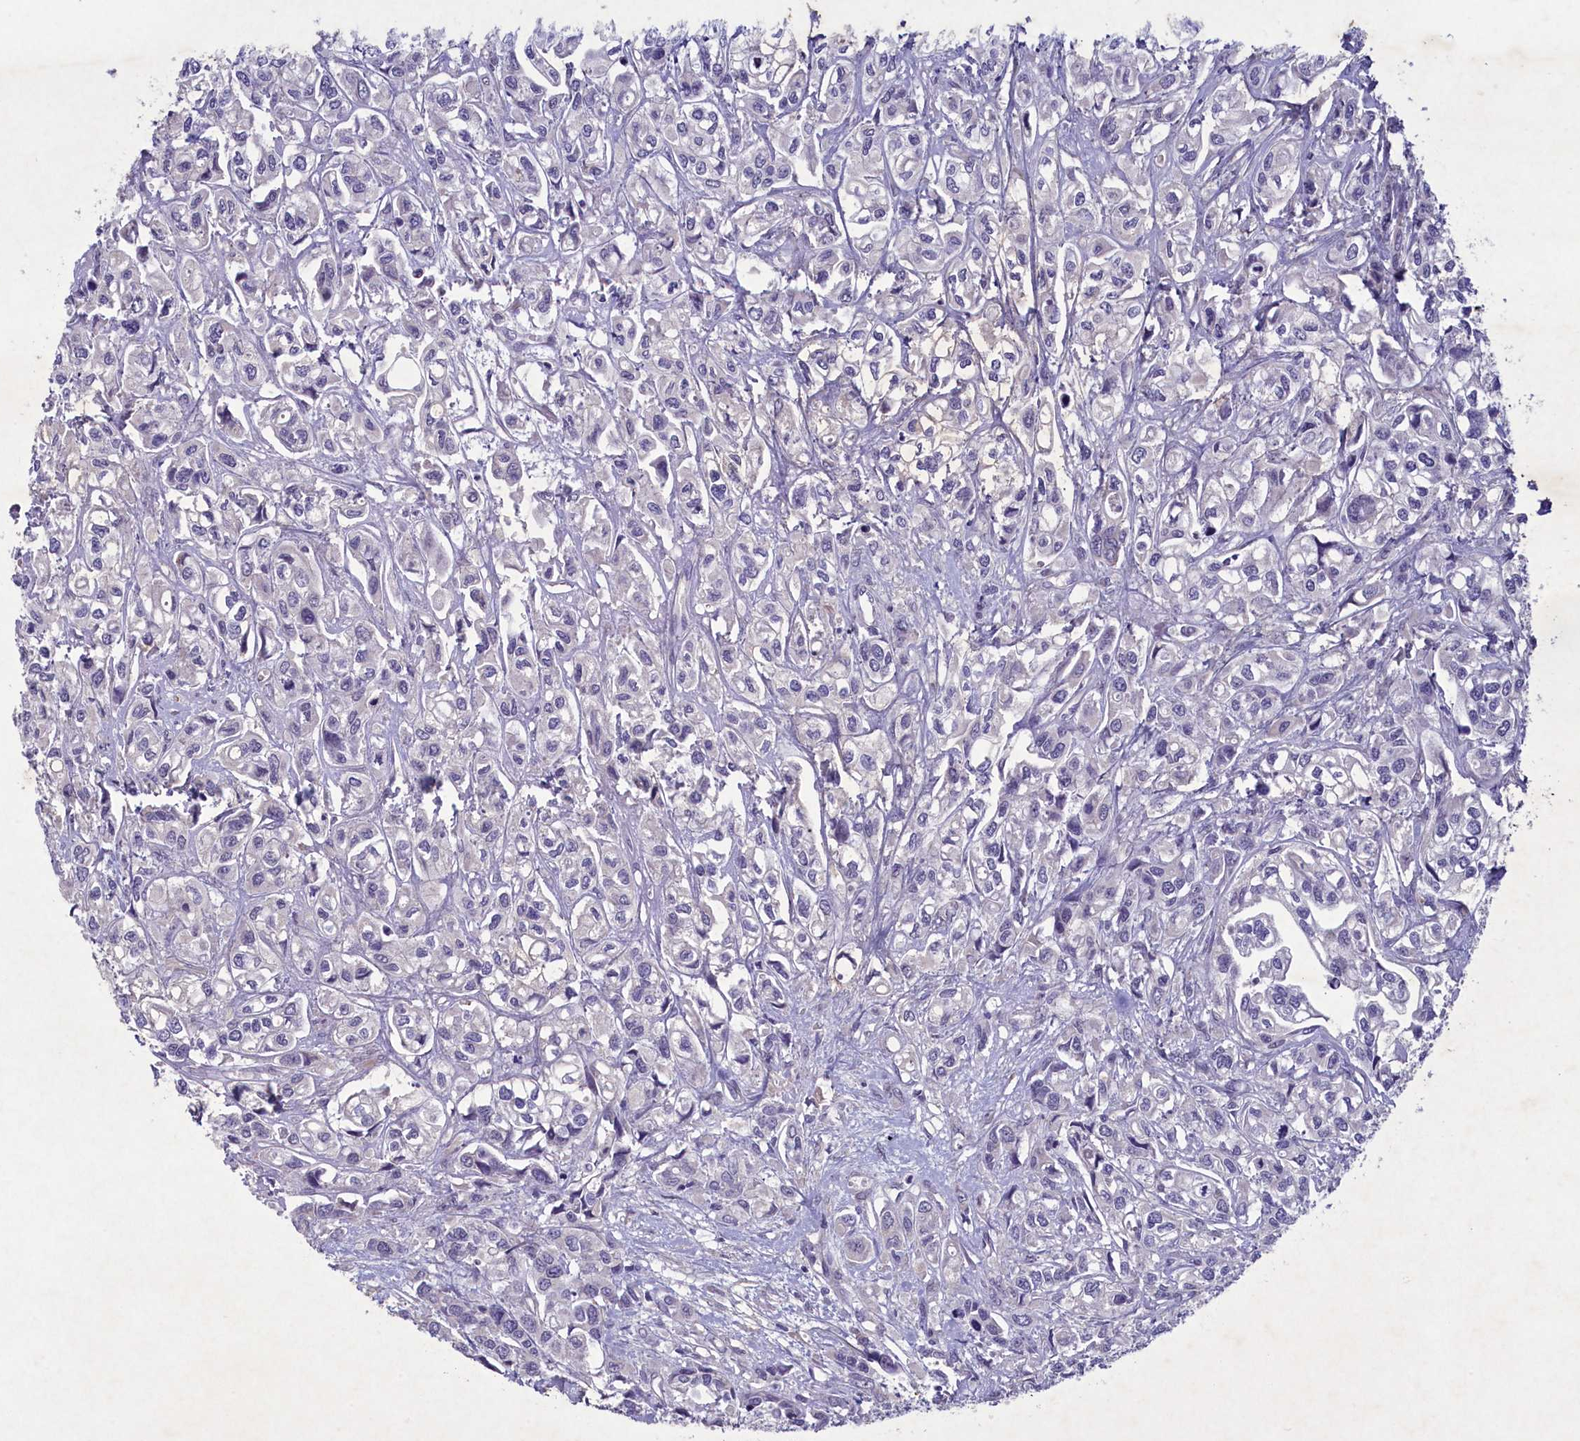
{"staining": {"intensity": "negative", "quantity": "none", "location": "none"}, "tissue": "urothelial cancer", "cell_type": "Tumor cells", "image_type": "cancer", "snomed": [{"axis": "morphology", "description": "Urothelial carcinoma, High grade"}, {"axis": "topography", "description": "Urinary bladder"}], "caption": "A photomicrograph of urothelial cancer stained for a protein demonstrates no brown staining in tumor cells.", "gene": "PLEKHG6", "patient": {"sex": "male", "age": 67}}